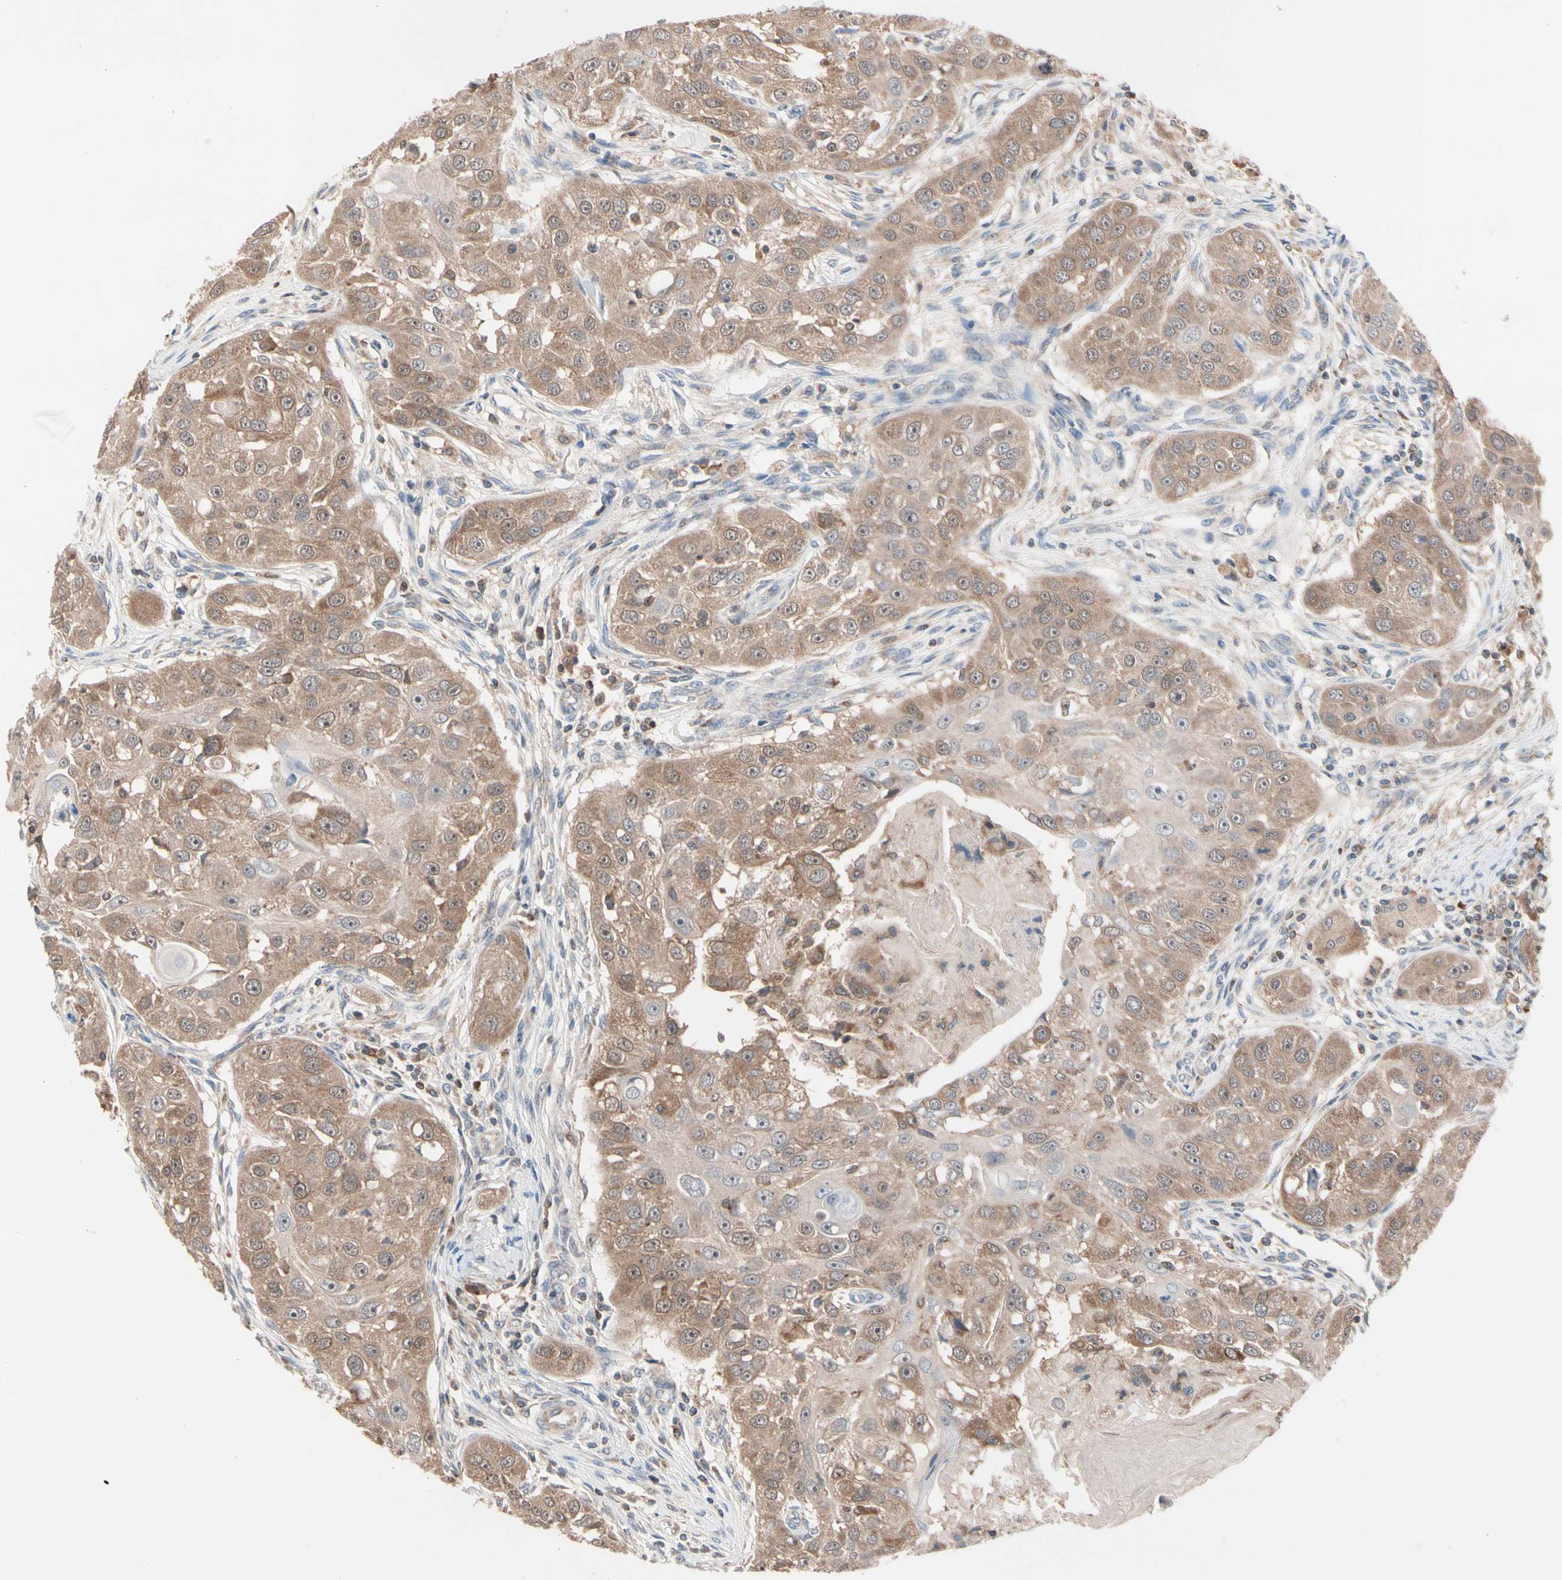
{"staining": {"intensity": "moderate", "quantity": ">75%", "location": "cytoplasmic/membranous"}, "tissue": "head and neck cancer", "cell_type": "Tumor cells", "image_type": "cancer", "snomed": [{"axis": "morphology", "description": "Normal tissue, NOS"}, {"axis": "morphology", "description": "Squamous cell carcinoma, NOS"}, {"axis": "topography", "description": "Skeletal muscle"}, {"axis": "topography", "description": "Head-Neck"}], "caption": "Head and neck cancer (squamous cell carcinoma) stained with a protein marker displays moderate staining in tumor cells.", "gene": "MTHFS", "patient": {"sex": "male", "age": 51}}